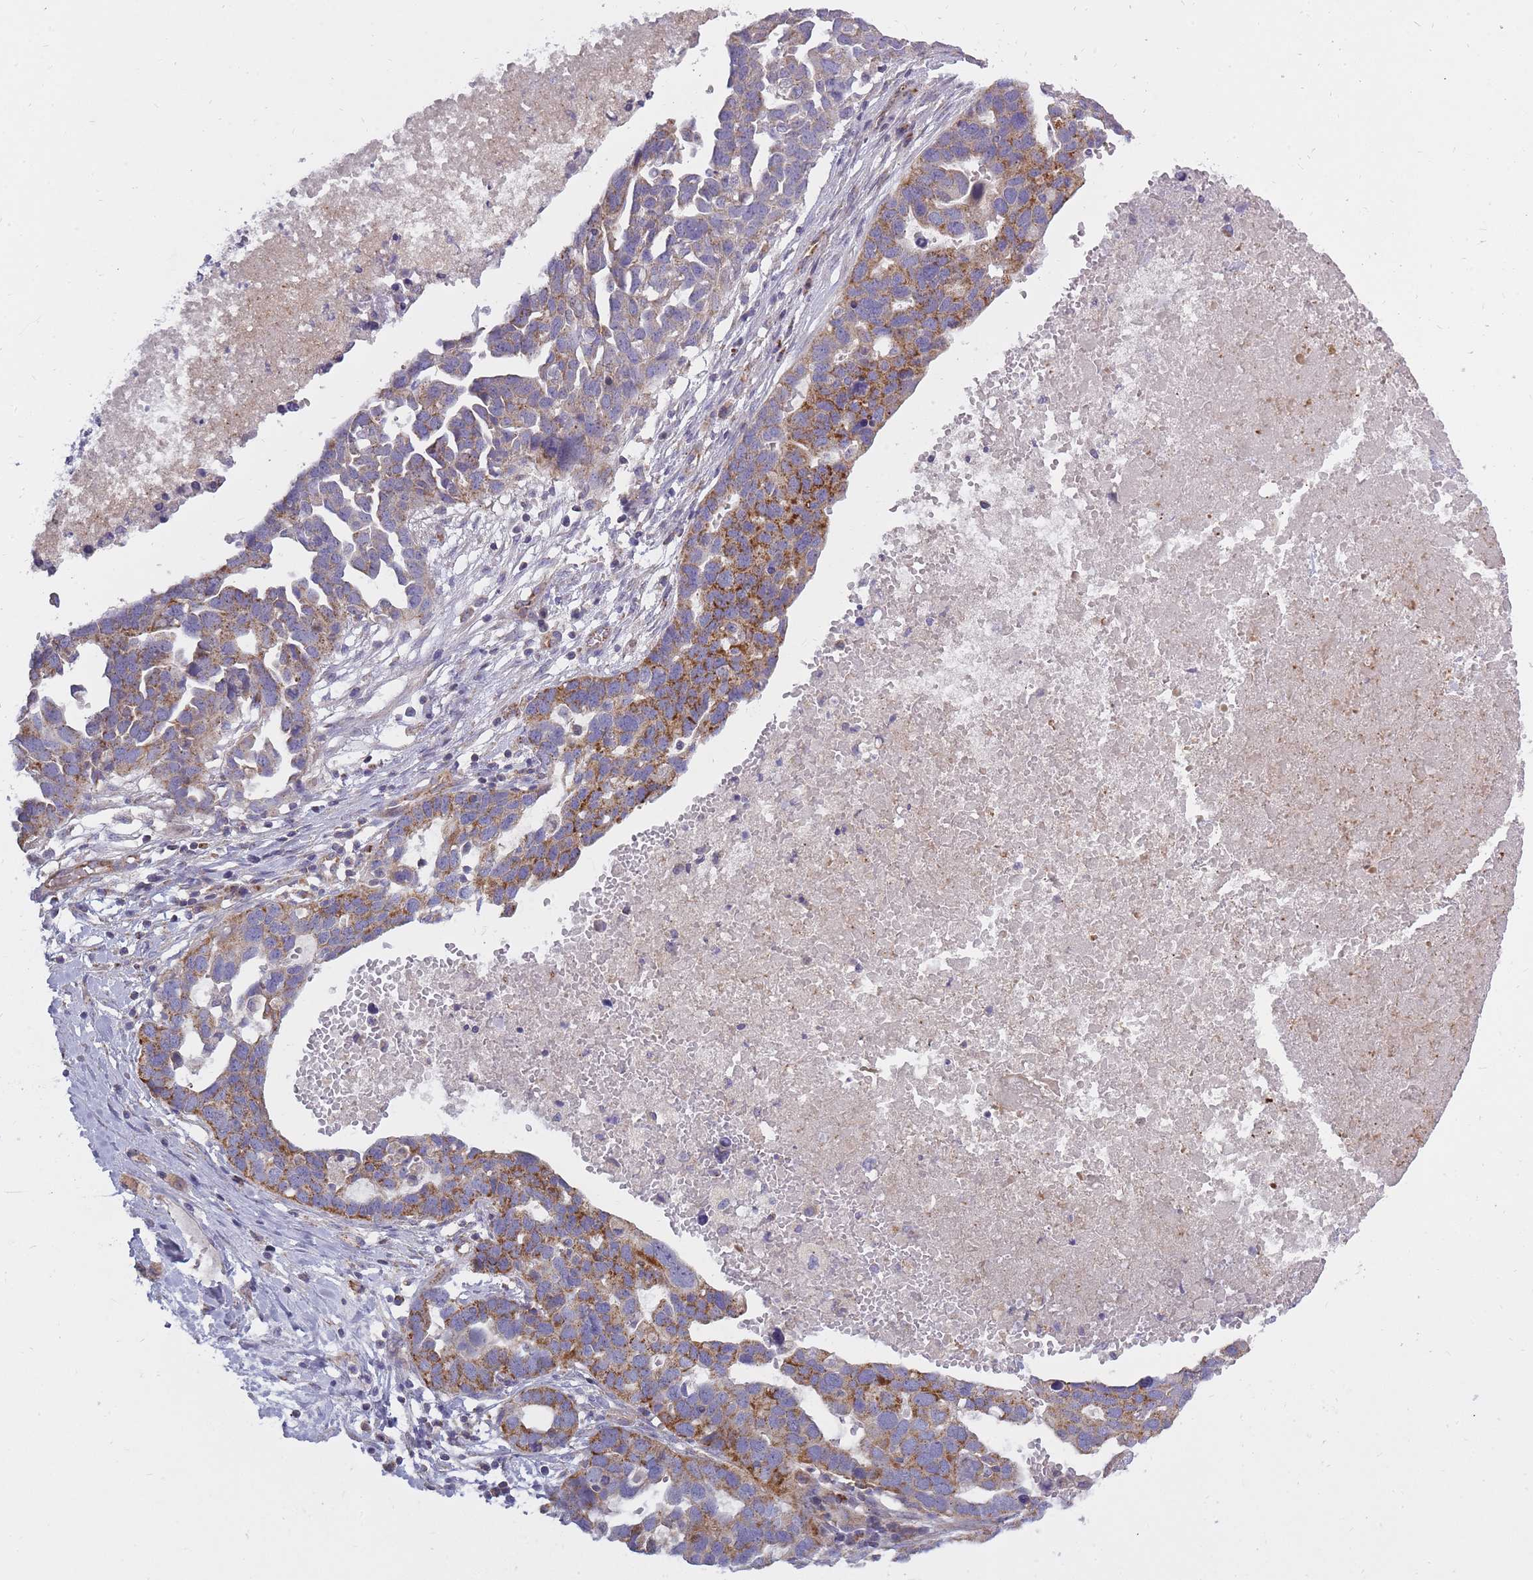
{"staining": {"intensity": "moderate", "quantity": "25%-75%", "location": "cytoplasmic/membranous"}, "tissue": "ovarian cancer", "cell_type": "Tumor cells", "image_type": "cancer", "snomed": [{"axis": "morphology", "description": "Cystadenocarcinoma, serous, NOS"}, {"axis": "topography", "description": "Ovary"}], "caption": "Ovarian cancer stained for a protein demonstrates moderate cytoplasmic/membranous positivity in tumor cells.", "gene": "ALKBH4", "patient": {"sex": "female", "age": 54}}